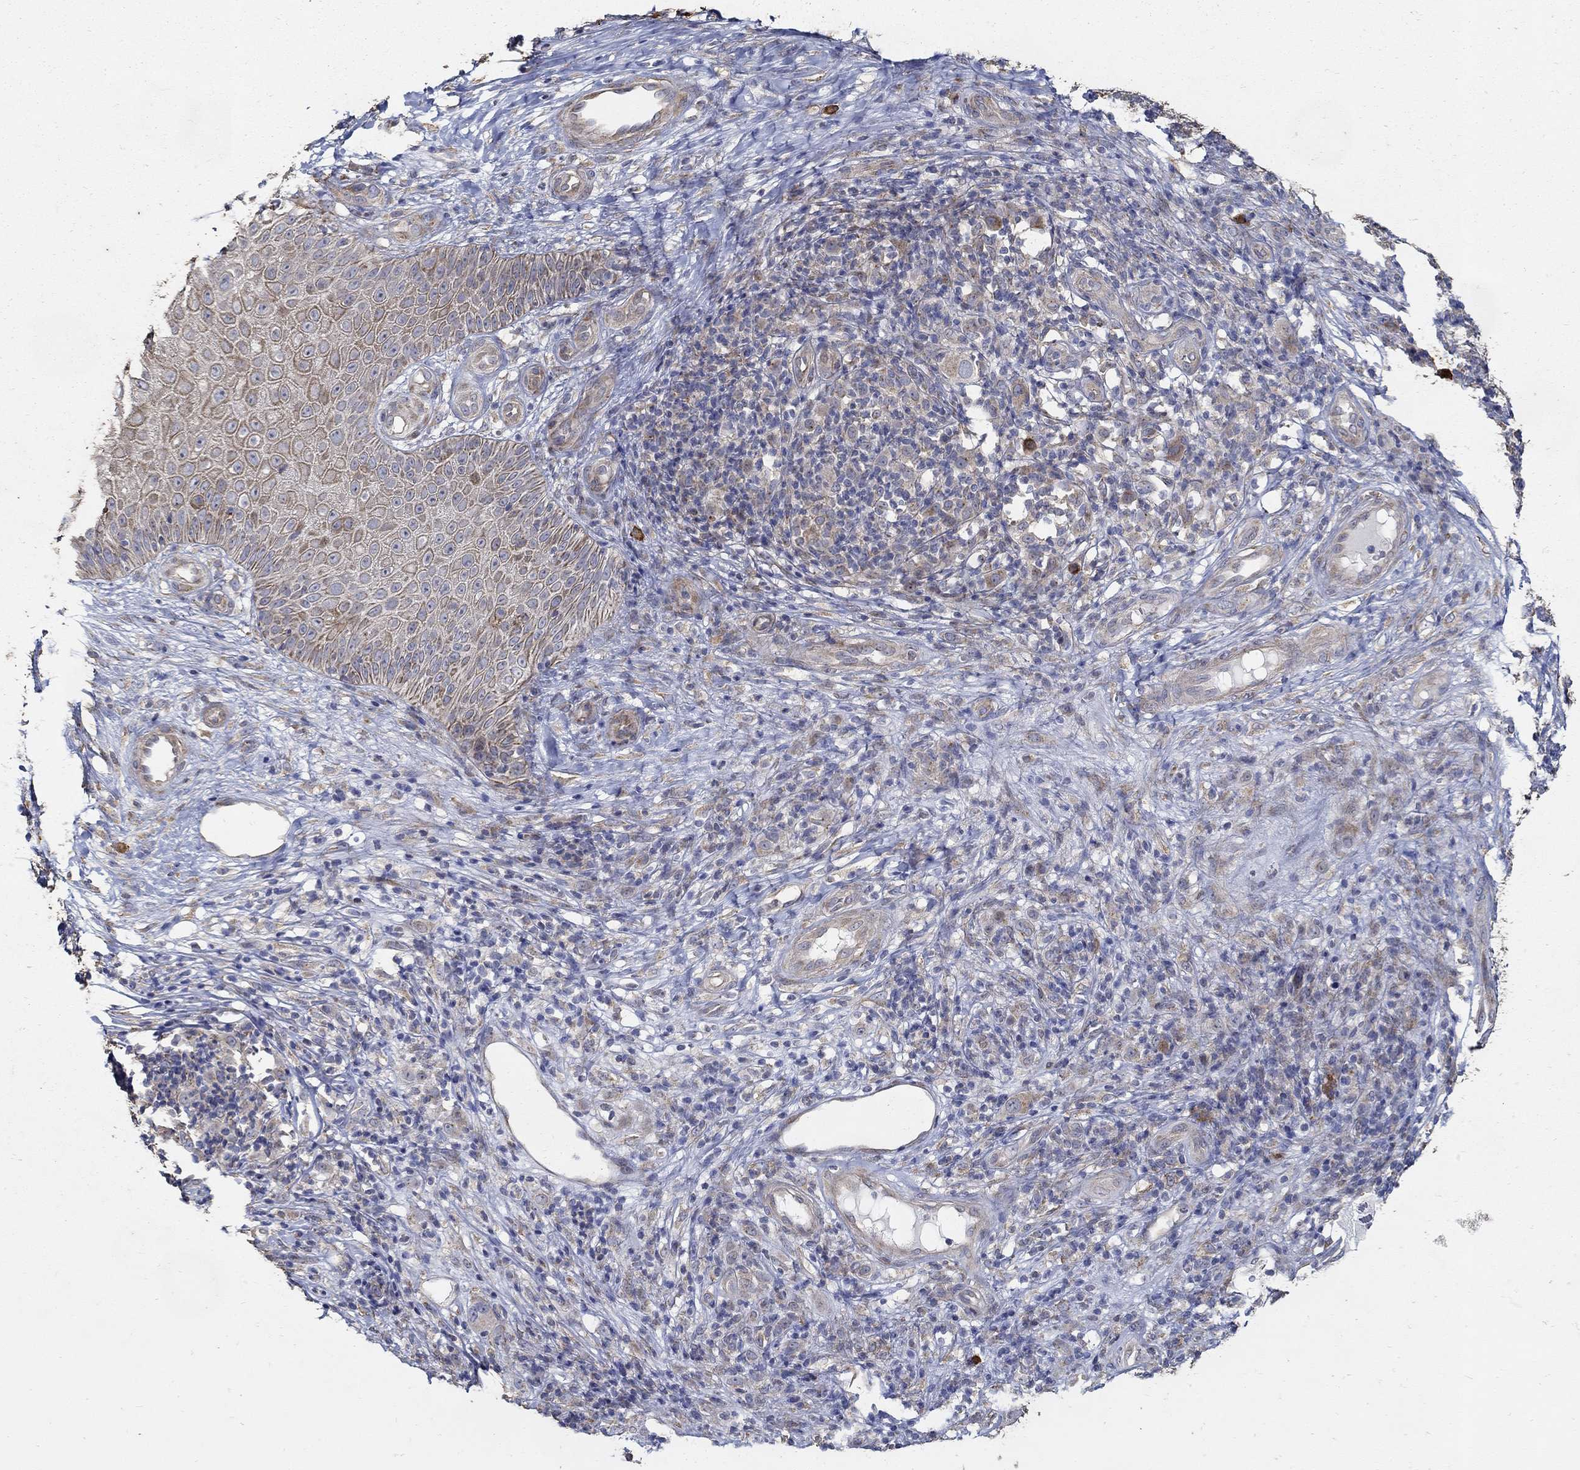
{"staining": {"intensity": "weak", "quantity": "25%-75%", "location": "cytoplasmic/membranous"}, "tissue": "melanoma", "cell_type": "Tumor cells", "image_type": "cancer", "snomed": [{"axis": "morphology", "description": "Malignant melanoma, NOS"}, {"axis": "topography", "description": "Skin"}], "caption": "Malignant melanoma stained with a protein marker displays weak staining in tumor cells.", "gene": "EMILIN3", "patient": {"sex": "female", "age": 87}}